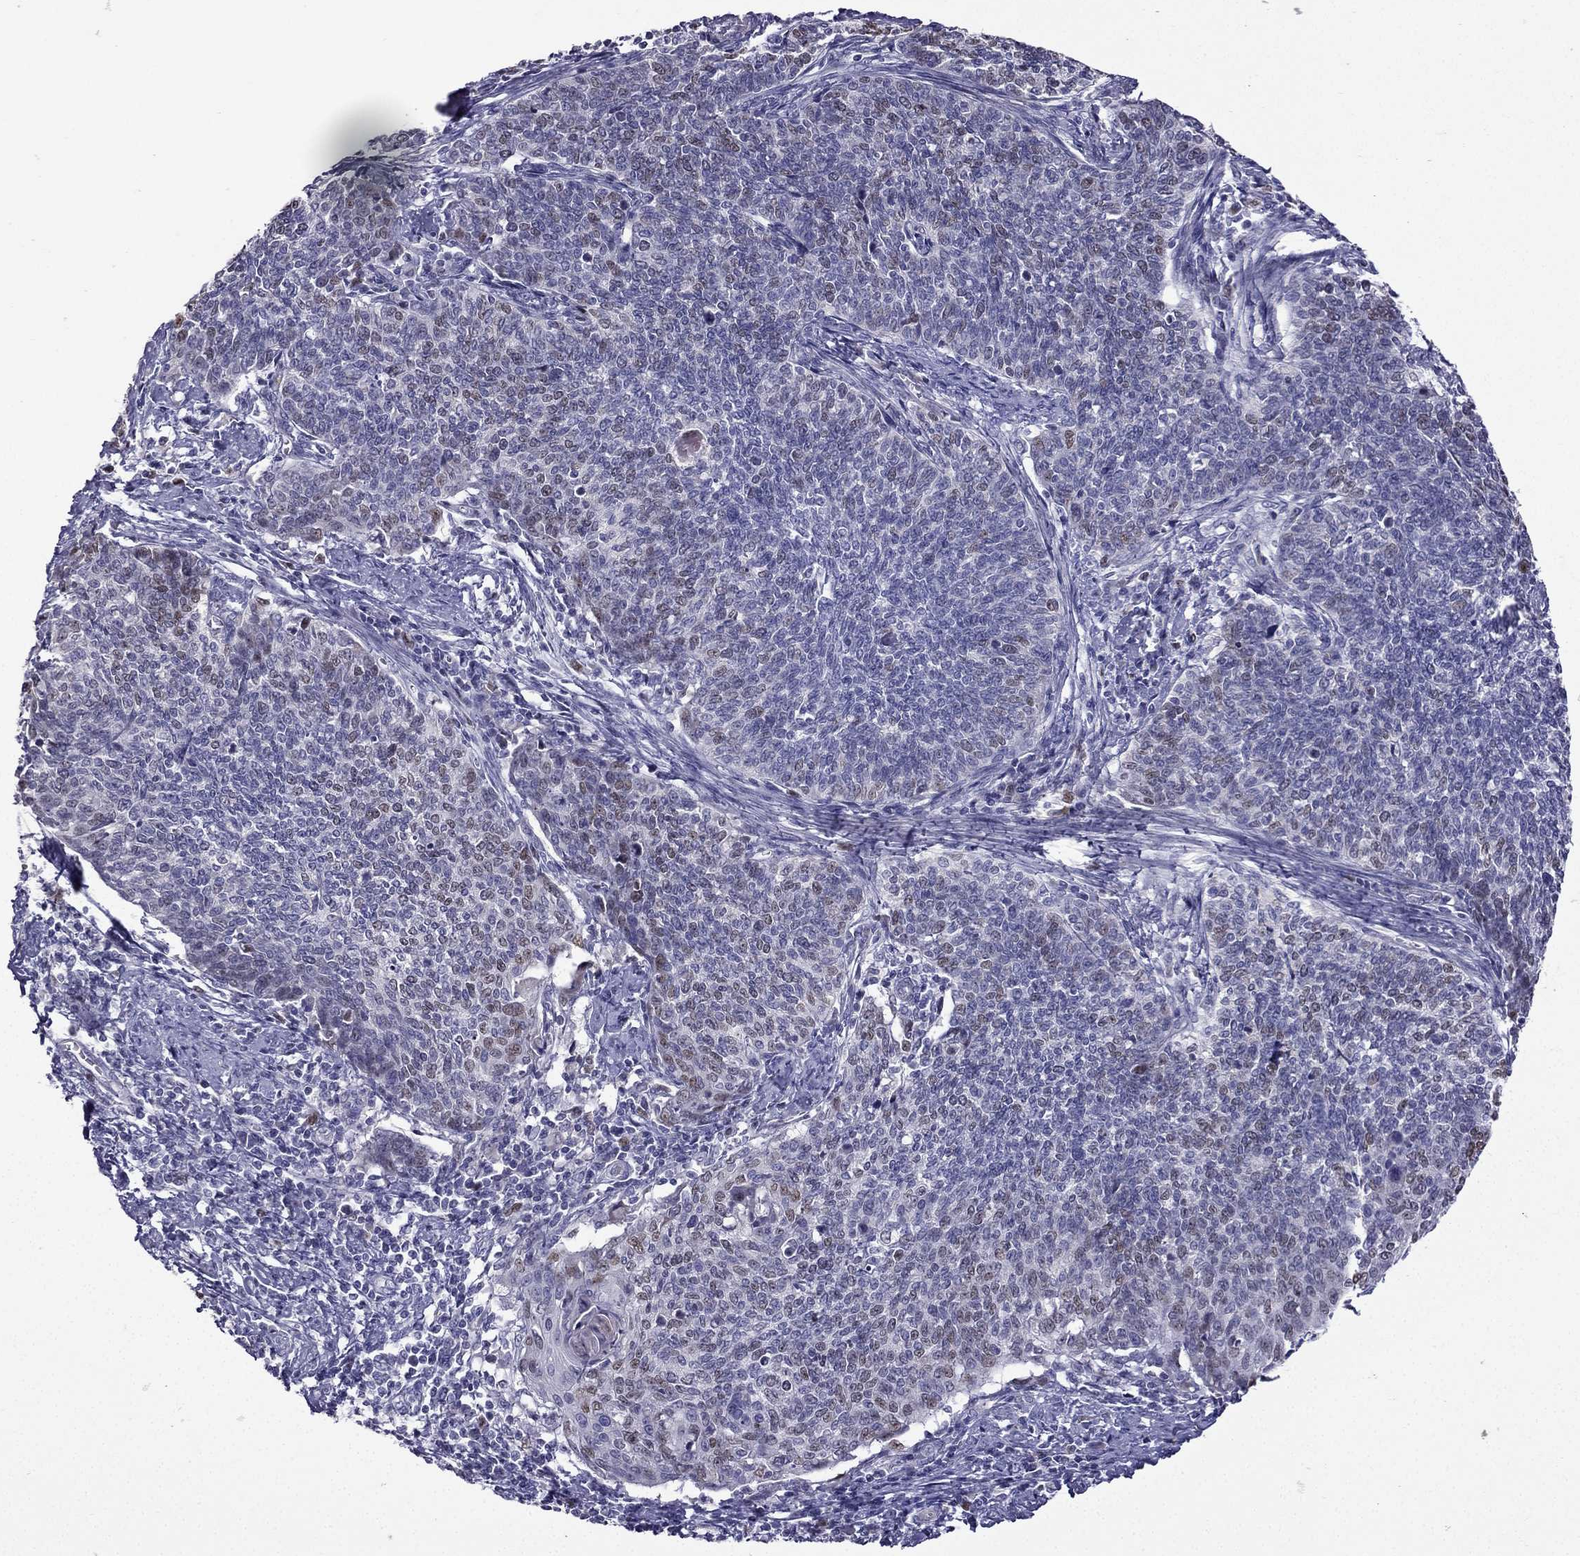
{"staining": {"intensity": "weak", "quantity": "<25%", "location": "nuclear"}, "tissue": "cervical cancer", "cell_type": "Tumor cells", "image_type": "cancer", "snomed": [{"axis": "morphology", "description": "Squamous cell carcinoma, NOS"}, {"axis": "topography", "description": "Cervix"}], "caption": "IHC of cervical cancer exhibits no positivity in tumor cells.", "gene": "UHRF1", "patient": {"sex": "female", "age": 39}}